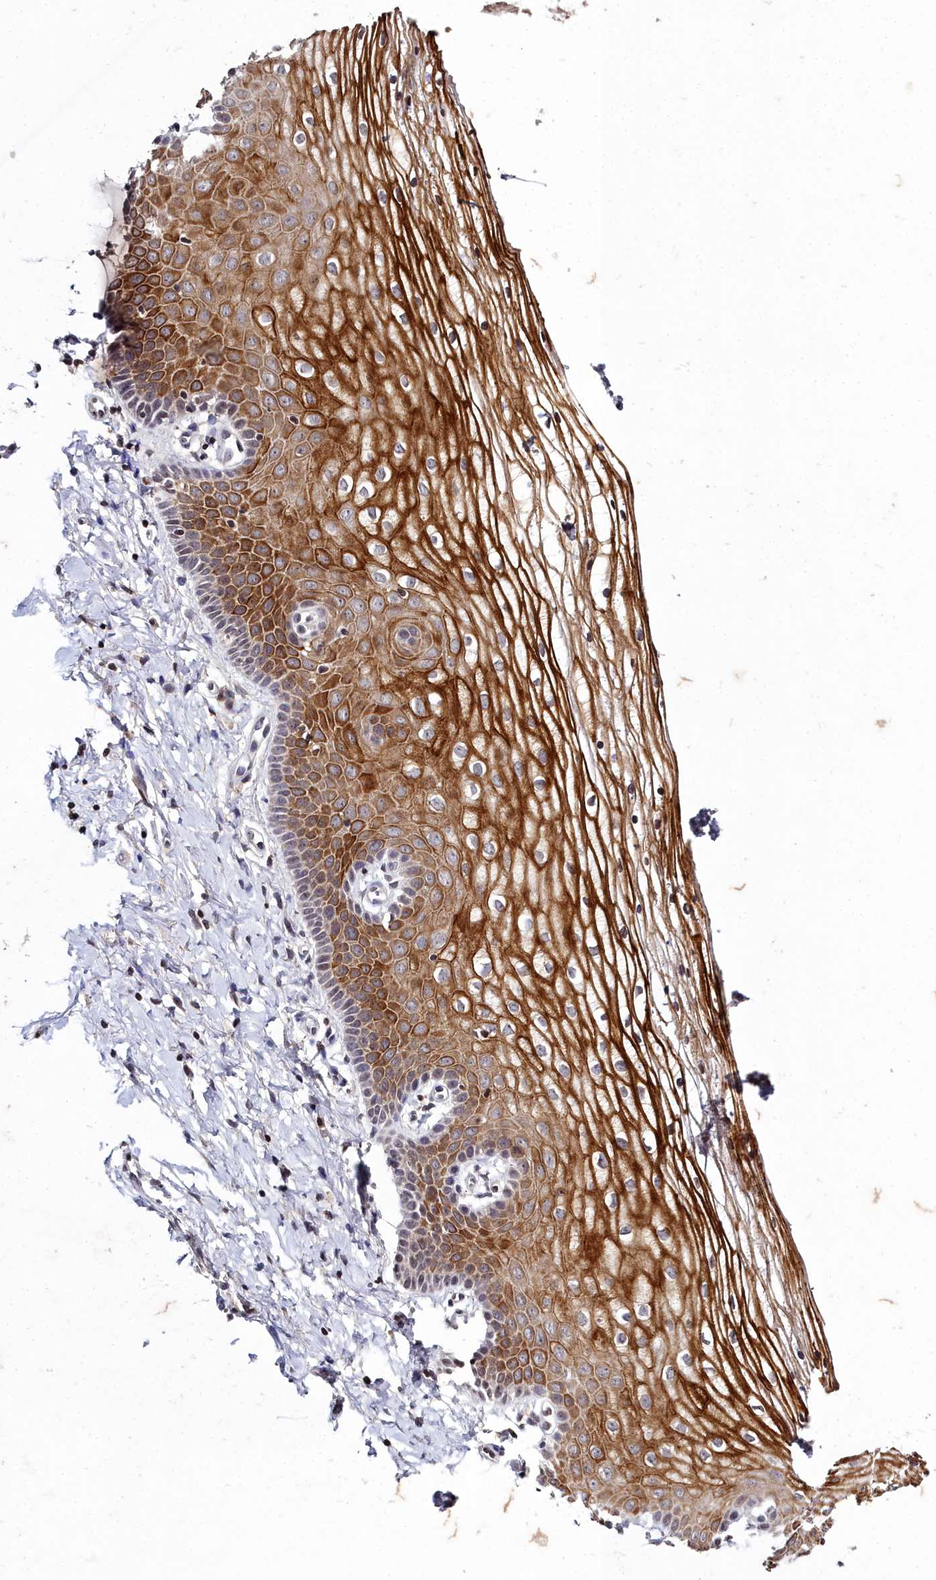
{"staining": {"intensity": "strong", "quantity": "25%-75%", "location": "cytoplasmic/membranous"}, "tissue": "vagina", "cell_type": "Squamous epithelial cells", "image_type": "normal", "snomed": [{"axis": "morphology", "description": "Normal tissue, NOS"}, {"axis": "topography", "description": "Vagina"}], "caption": "A high amount of strong cytoplasmic/membranous staining is seen in approximately 25%-75% of squamous epithelial cells in unremarkable vagina.", "gene": "FZD4", "patient": {"sex": "female", "age": 68}}